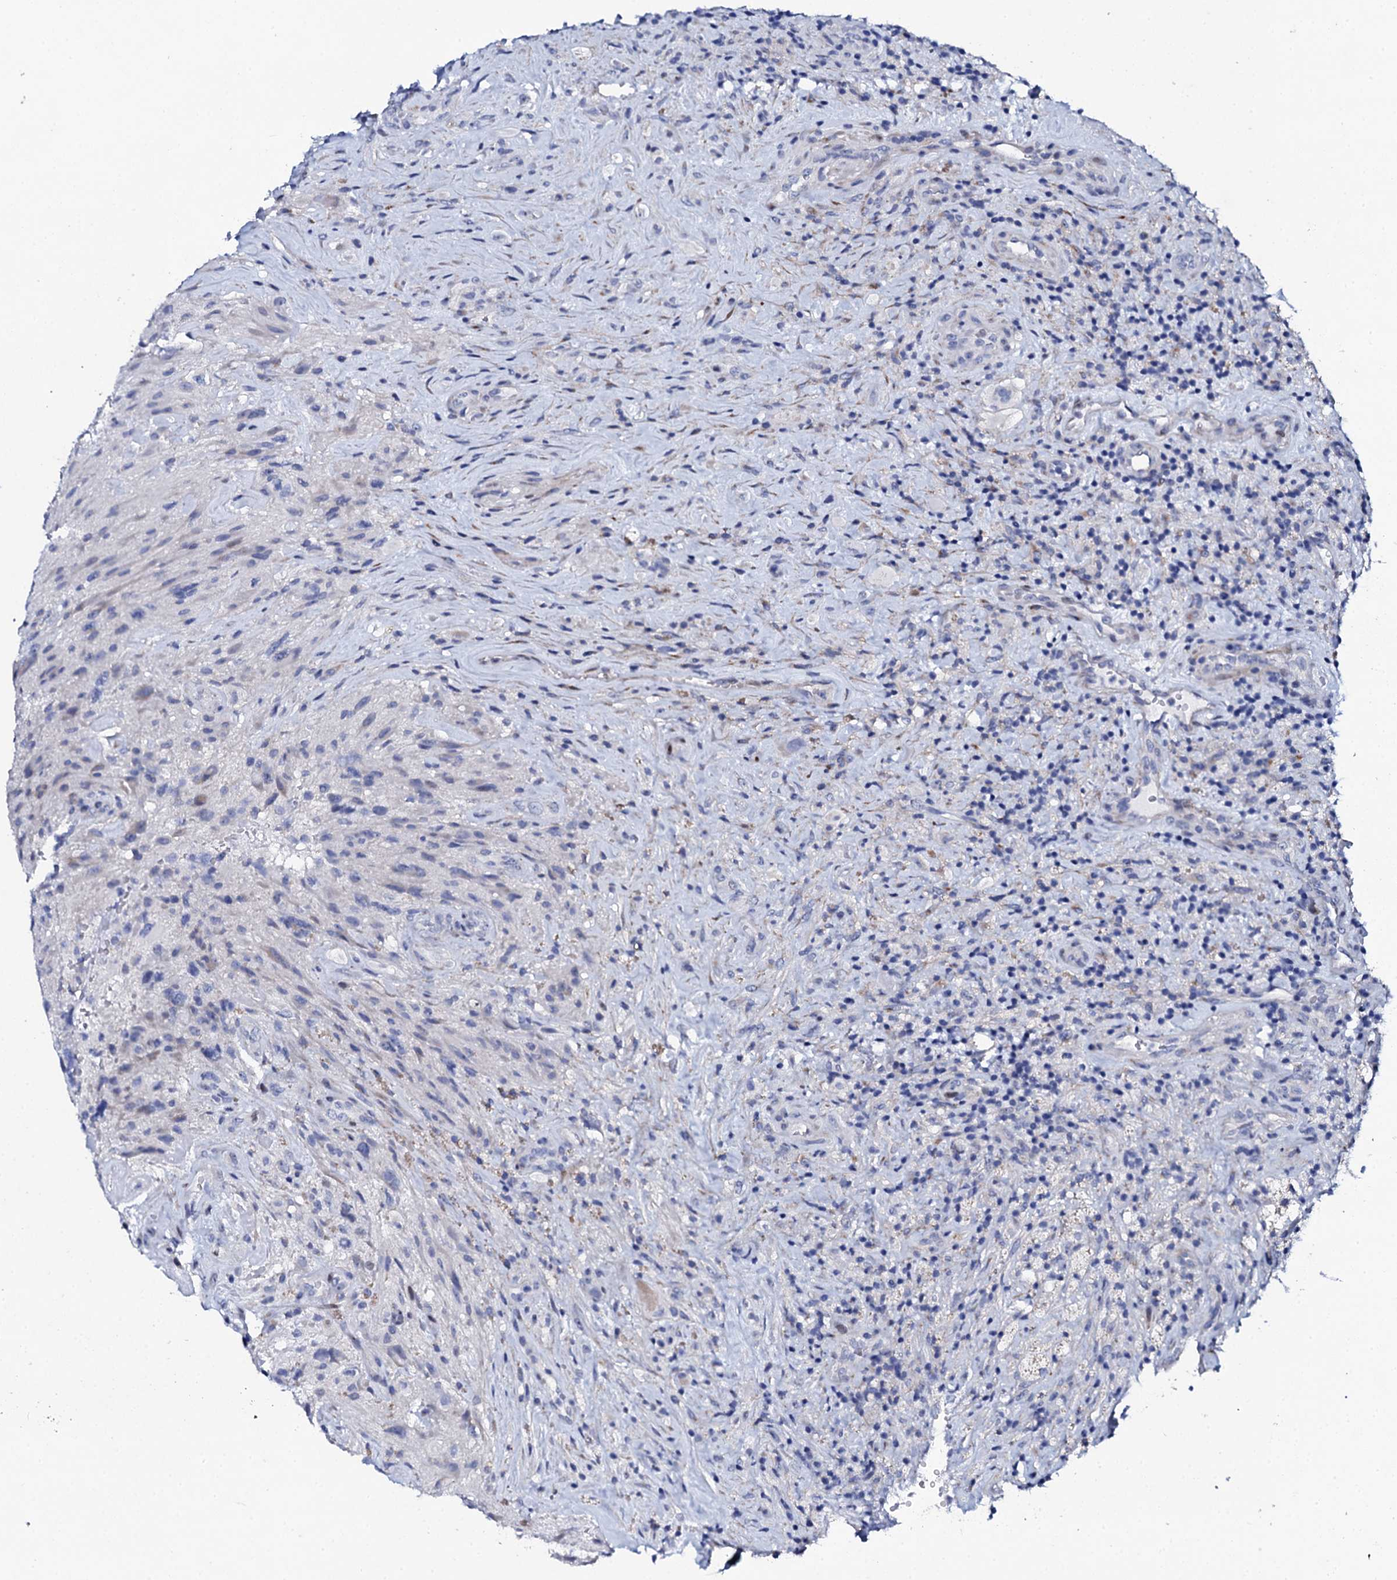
{"staining": {"intensity": "negative", "quantity": "none", "location": "none"}, "tissue": "glioma", "cell_type": "Tumor cells", "image_type": "cancer", "snomed": [{"axis": "morphology", "description": "Glioma, malignant, High grade"}, {"axis": "topography", "description": "Brain"}], "caption": "Tumor cells show no significant protein staining in malignant high-grade glioma.", "gene": "NUDT13", "patient": {"sex": "male", "age": 69}}